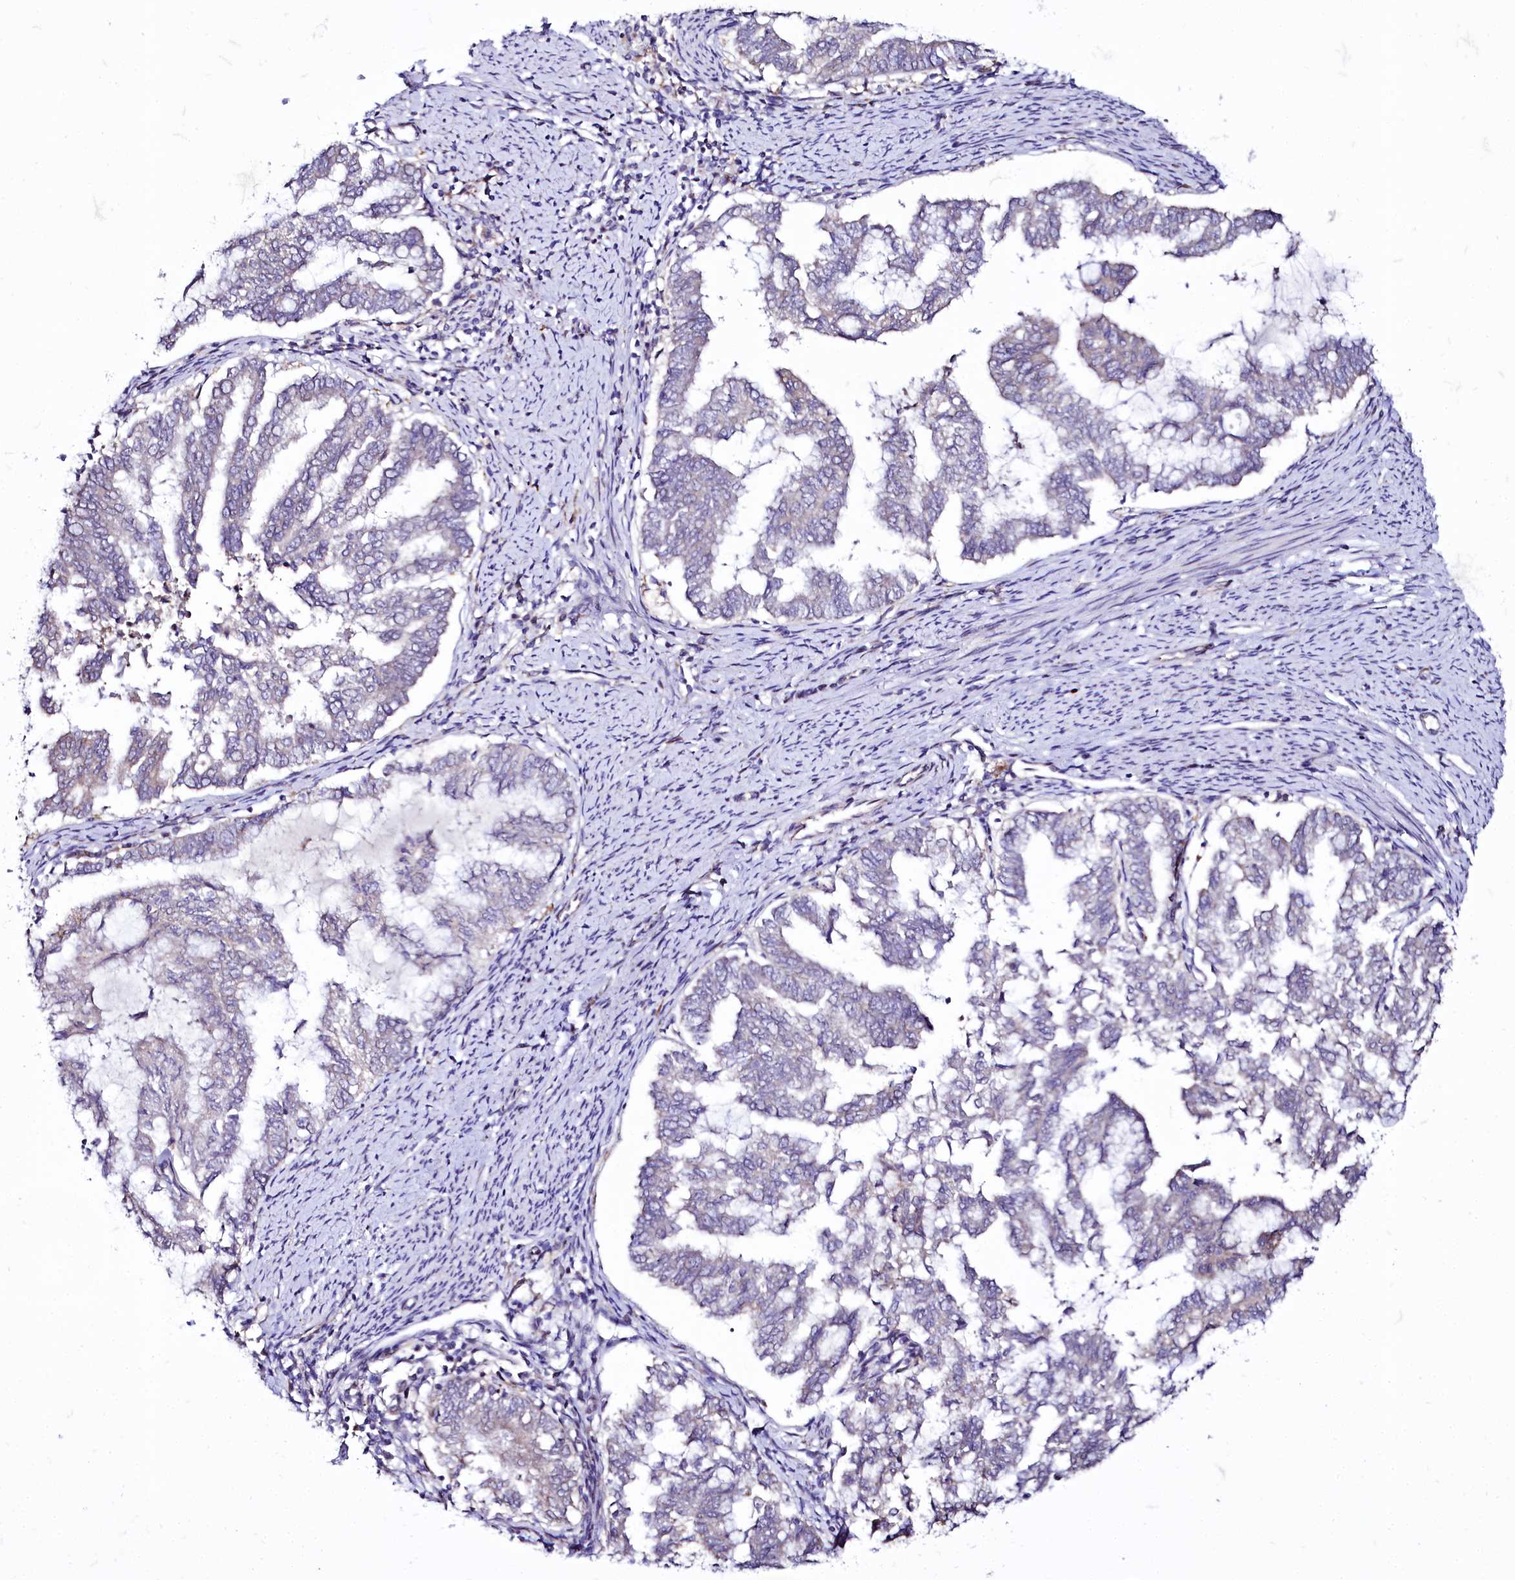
{"staining": {"intensity": "negative", "quantity": "none", "location": "none"}, "tissue": "endometrial cancer", "cell_type": "Tumor cells", "image_type": "cancer", "snomed": [{"axis": "morphology", "description": "Adenocarcinoma, NOS"}, {"axis": "topography", "description": "Endometrium"}], "caption": "A photomicrograph of adenocarcinoma (endometrial) stained for a protein displays no brown staining in tumor cells. The staining was performed using DAB (3,3'-diaminobenzidine) to visualize the protein expression in brown, while the nuclei were stained in blue with hematoxylin (Magnification: 20x).", "gene": "ZC3H12C", "patient": {"sex": "female", "age": 79}}